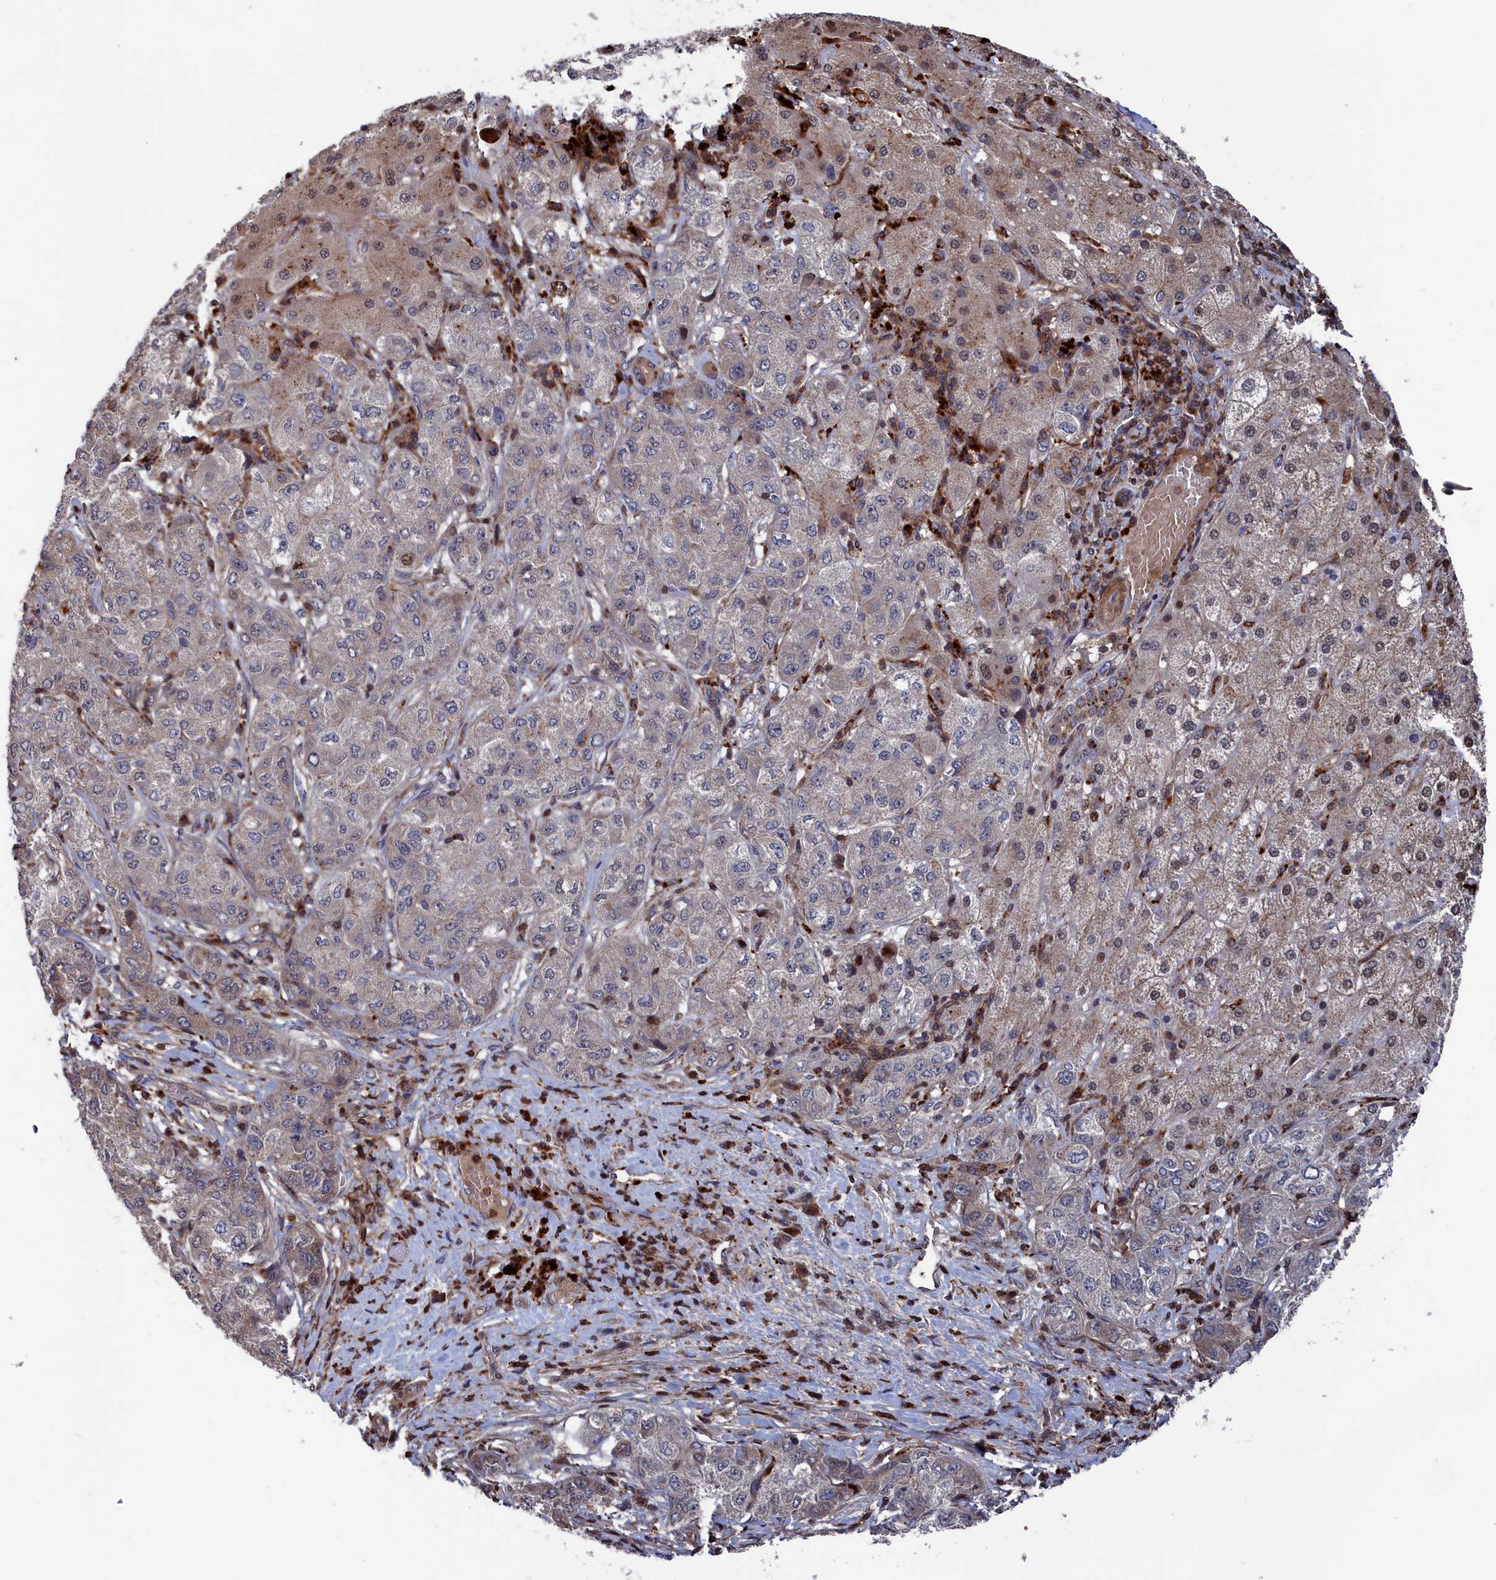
{"staining": {"intensity": "weak", "quantity": "<25%", "location": "cytoplasmic/membranous"}, "tissue": "liver cancer", "cell_type": "Tumor cells", "image_type": "cancer", "snomed": [{"axis": "morphology", "description": "Carcinoma, Hepatocellular, NOS"}, {"axis": "topography", "description": "Liver"}], "caption": "High power microscopy histopathology image of an immunohistochemistry (IHC) image of liver cancer, revealing no significant expression in tumor cells.", "gene": "PLA2G15", "patient": {"sex": "male", "age": 80}}